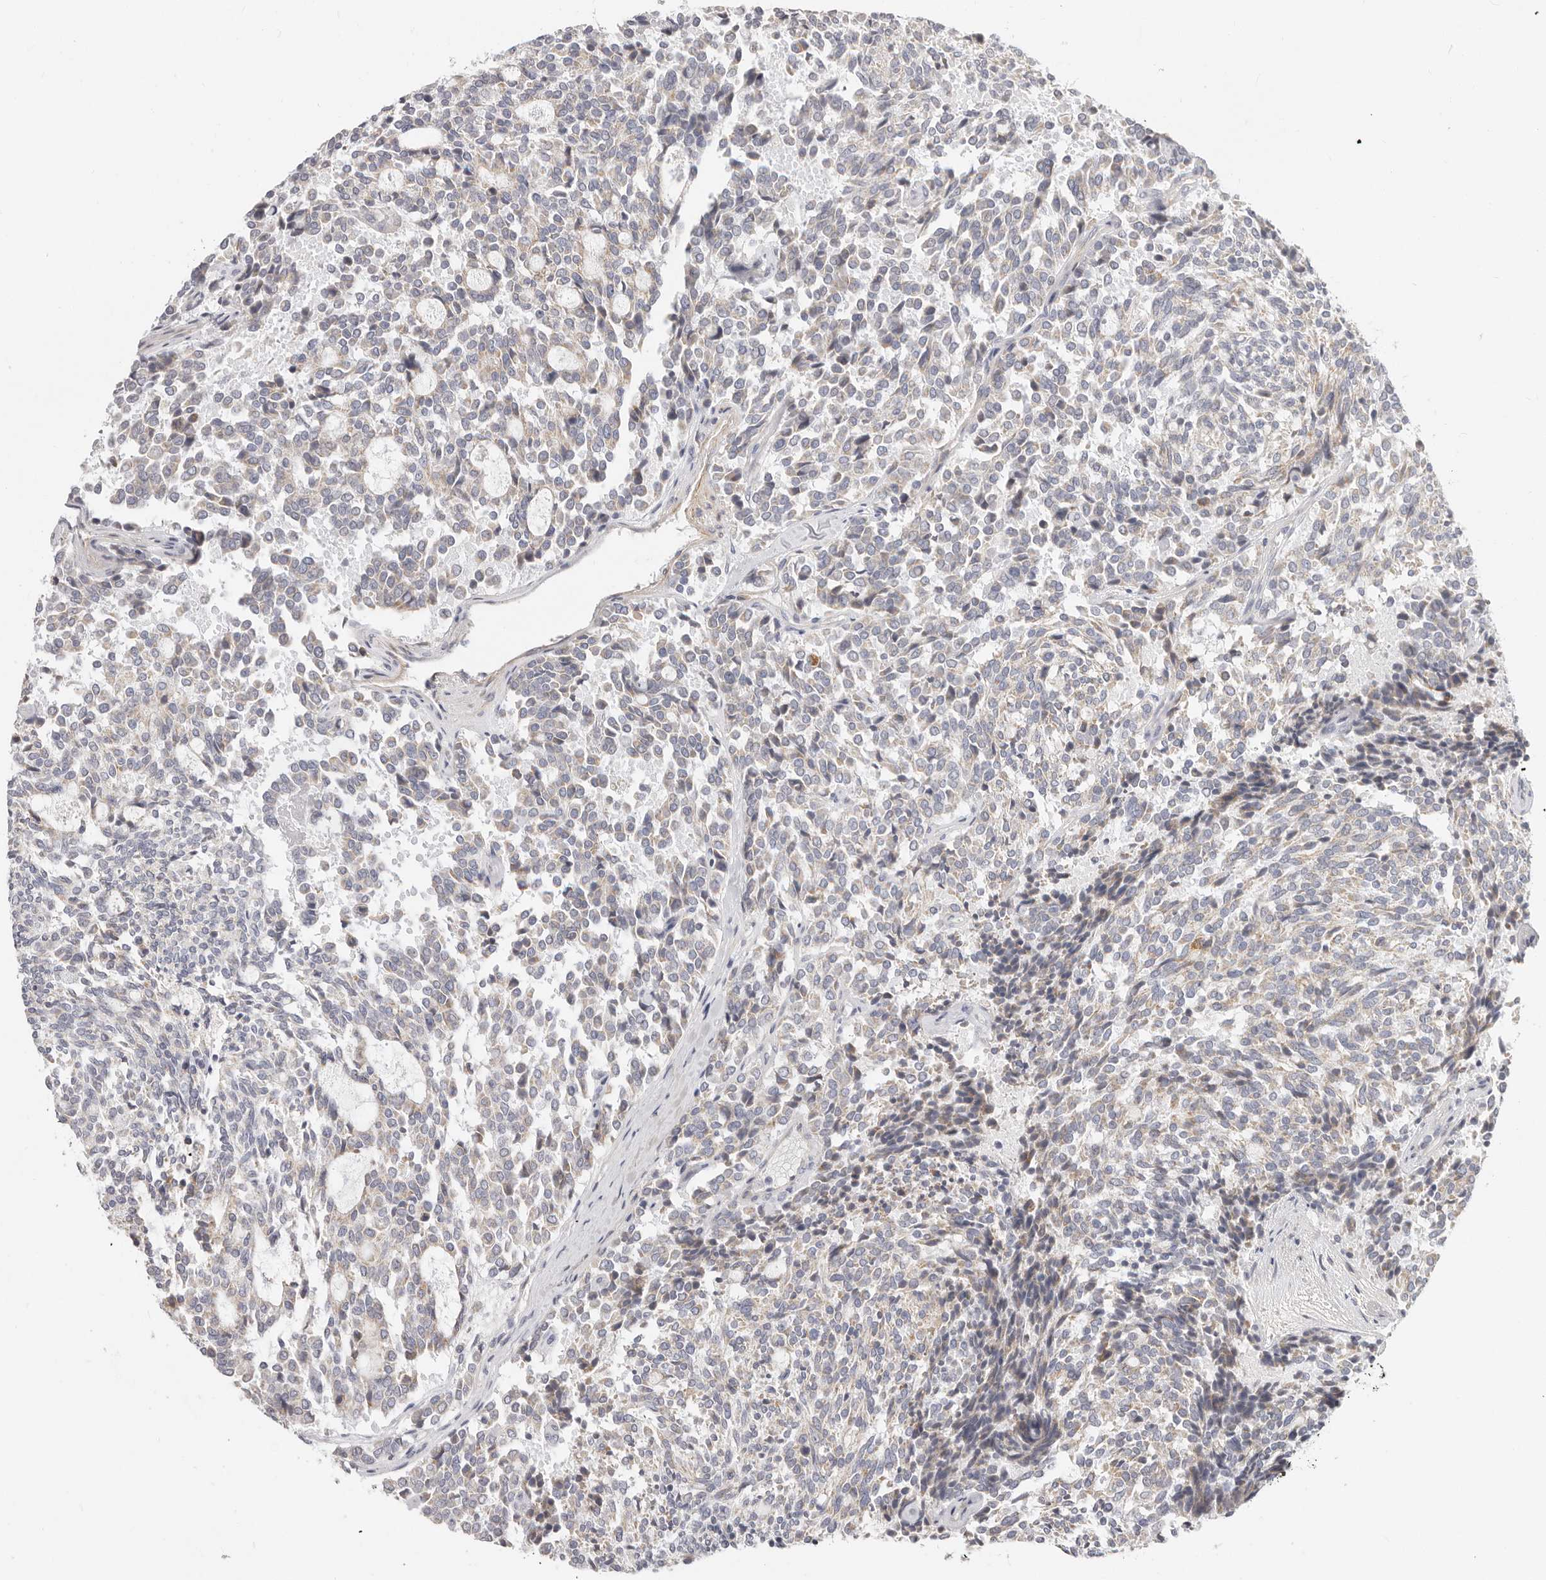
{"staining": {"intensity": "negative", "quantity": "none", "location": "none"}, "tissue": "carcinoid", "cell_type": "Tumor cells", "image_type": "cancer", "snomed": [{"axis": "morphology", "description": "Carcinoid, malignant, NOS"}, {"axis": "topography", "description": "Pancreas"}], "caption": "A high-resolution histopathology image shows immunohistochemistry staining of carcinoid, which shows no significant expression in tumor cells.", "gene": "TFB2M", "patient": {"sex": "female", "age": 54}}